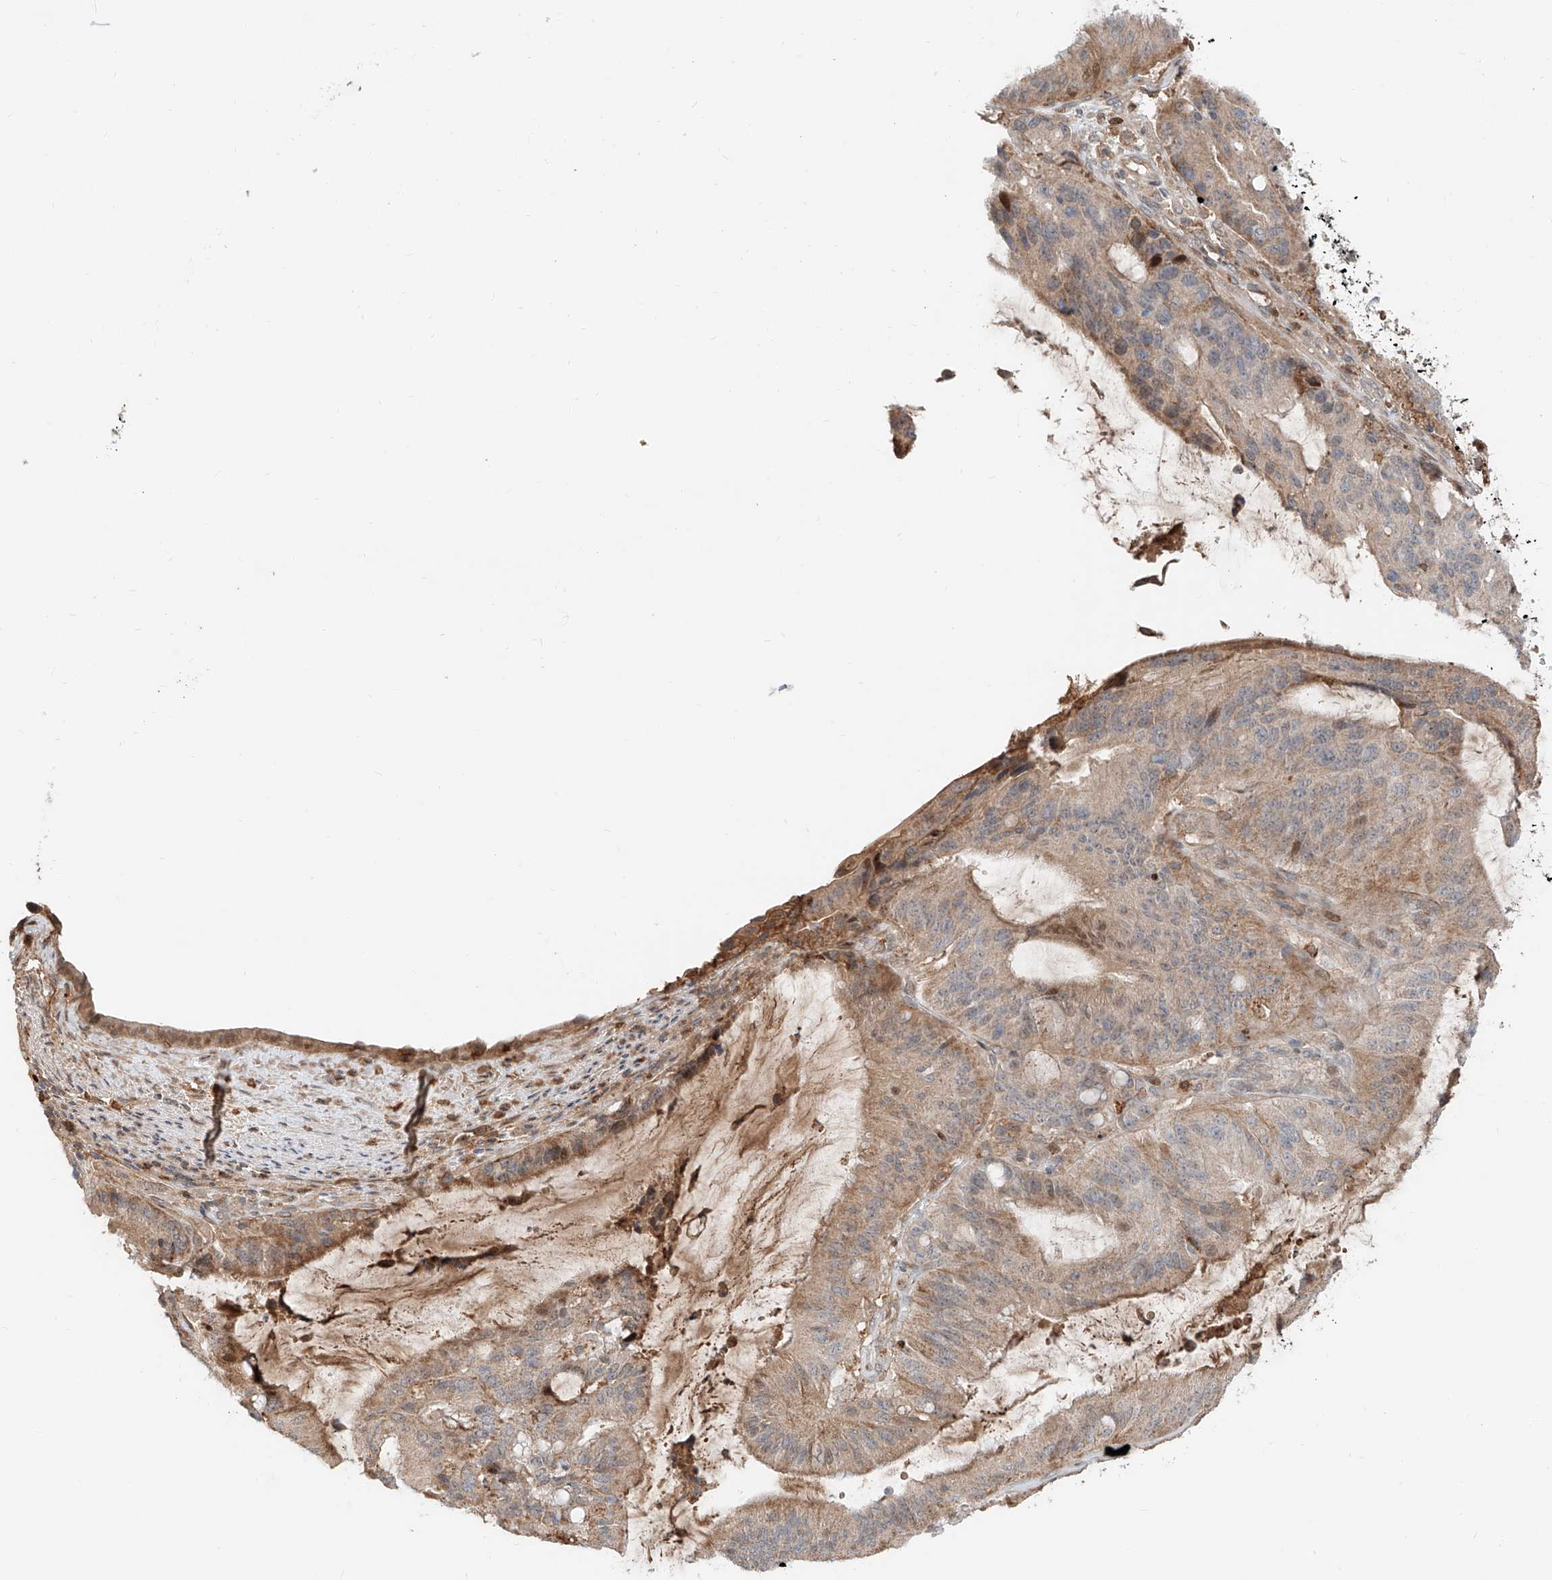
{"staining": {"intensity": "weak", "quantity": "25%-75%", "location": "cytoplasmic/membranous"}, "tissue": "liver cancer", "cell_type": "Tumor cells", "image_type": "cancer", "snomed": [{"axis": "morphology", "description": "Normal tissue, NOS"}, {"axis": "morphology", "description": "Cholangiocarcinoma"}, {"axis": "topography", "description": "Liver"}, {"axis": "topography", "description": "Peripheral nerve tissue"}], "caption": "Human liver cancer (cholangiocarcinoma) stained with a protein marker shows weak staining in tumor cells.", "gene": "CEP162", "patient": {"sex": "female", "age": 73}}